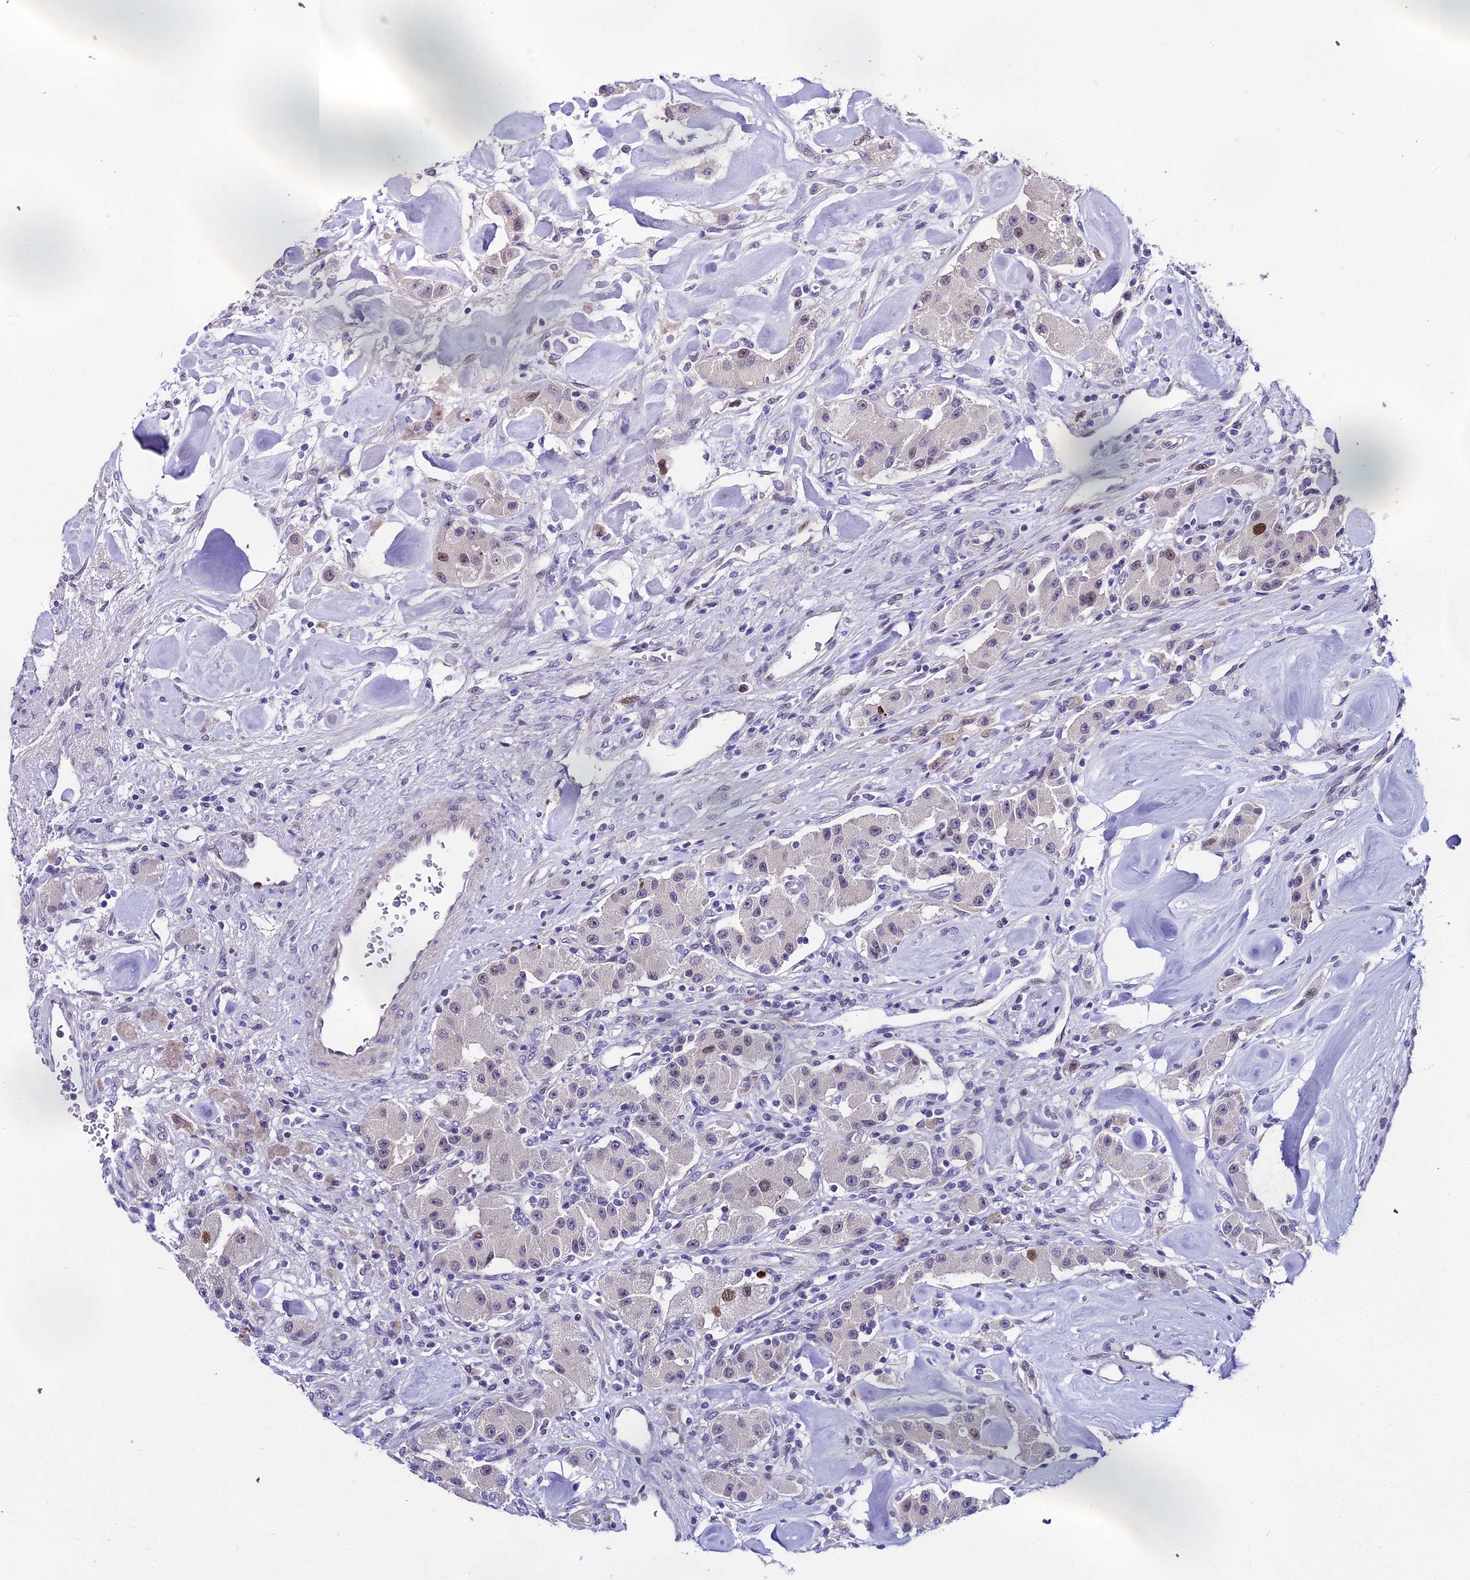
{"staining": {"intensity": "negative", "quantity": "none", "location": "none"}, "tissue": "carcinoid", "cell_type": "Tumor cells", "image_type": "cancer", "snomed": [{"axis": "morphology", "description": "Carcinoid, malignant, NOS"}, {"axis": "topography", "description": "Pancreas"}], "caption": "DAB immunohistochemical staining of human carcinoid (malignant) shows no significant staining in tumor cells. (Immunohistochemistry (ihc), brightfield microscopy, high magnification).", "gene": "TRIML2", "patient": {"sex": "male", "age": 41}}